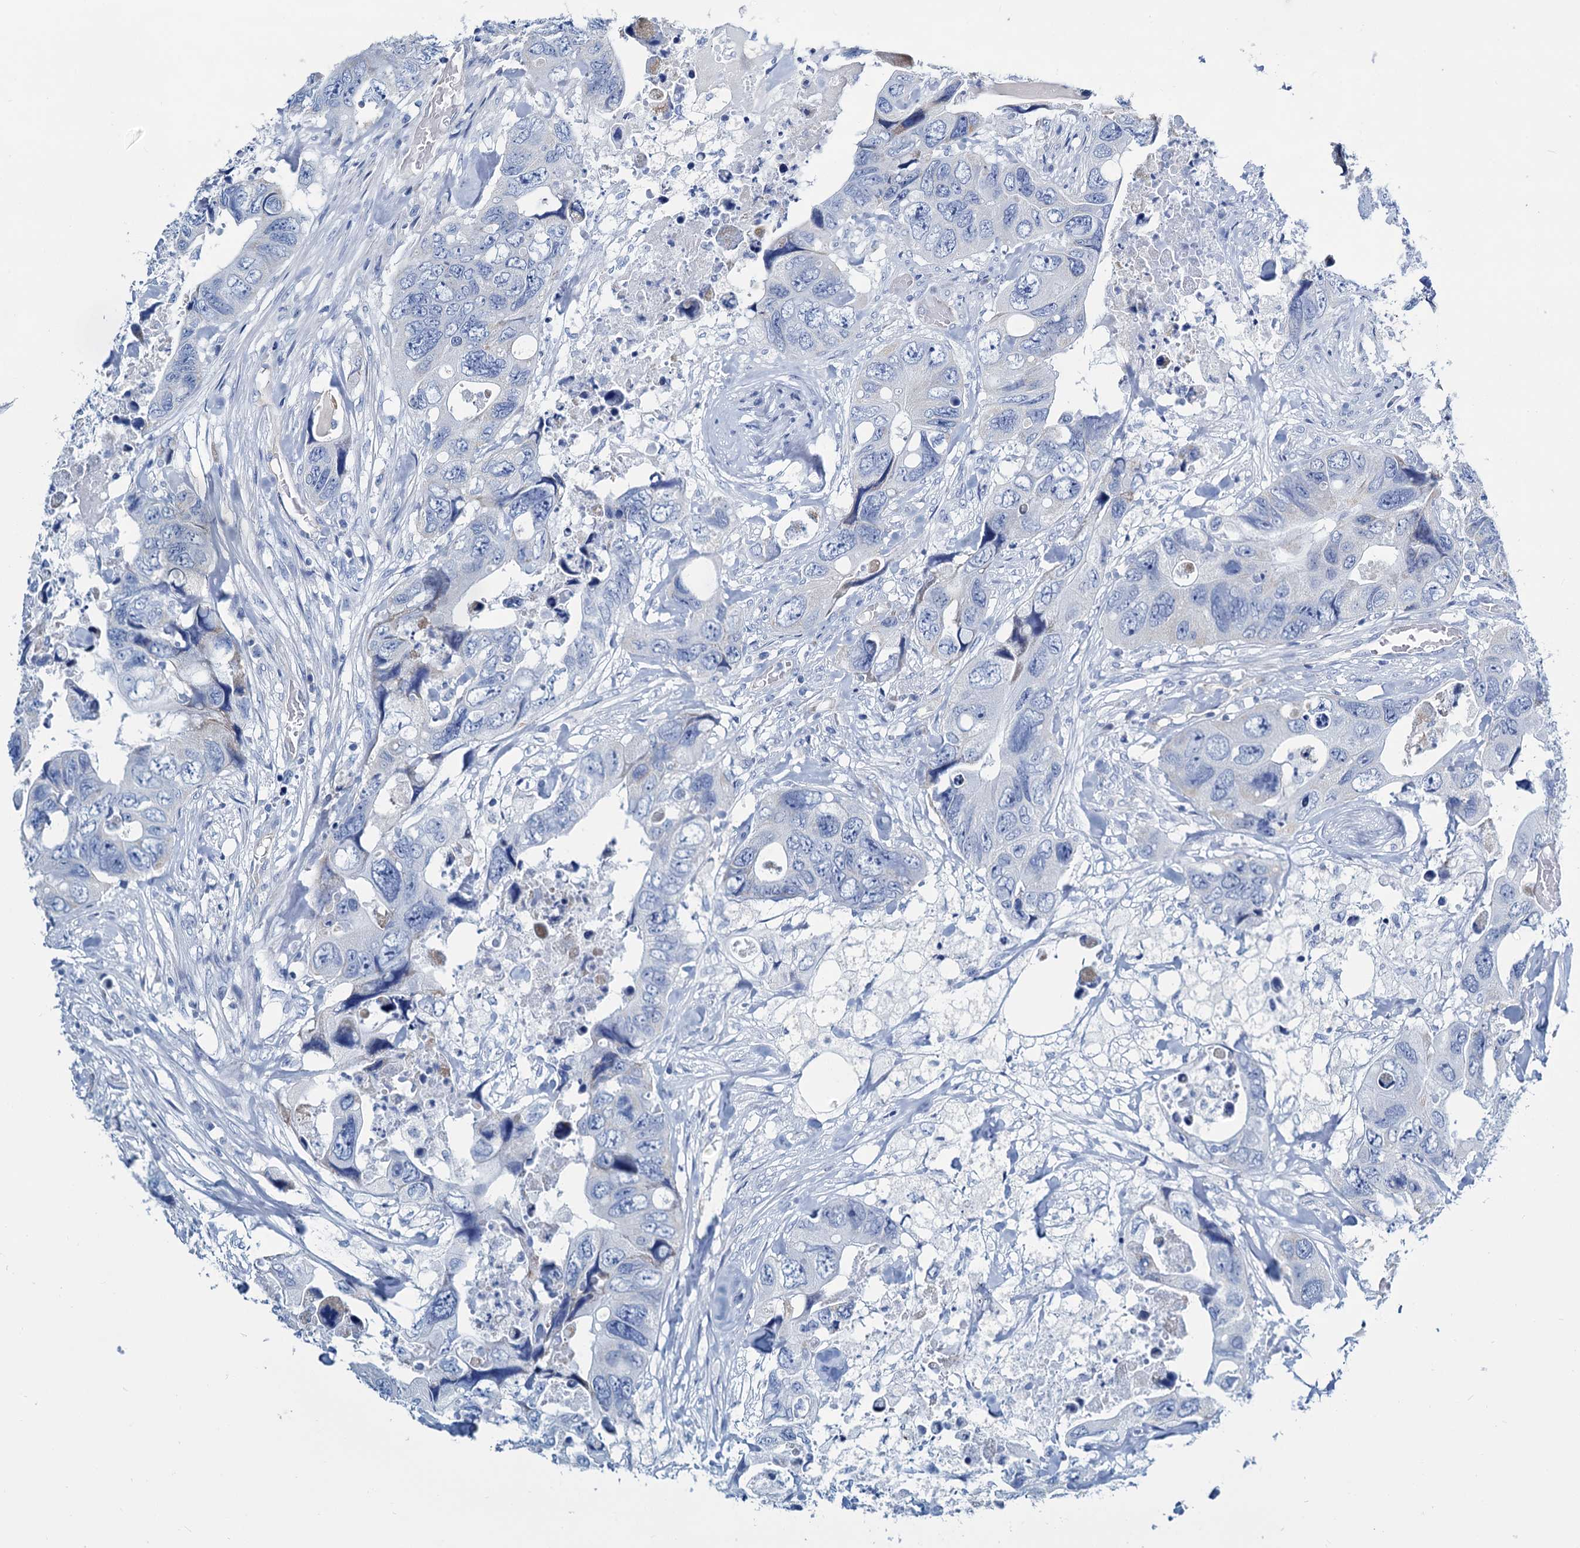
{"staining": {"intensity": "negative", "quantity": "none", "location": "none"}, "tissue": "colorectal cancer", "cell_type": "Tumor cells", "image_type": "cancer", "snomed": [{"axis": "morphology", "description": "Adenocarcinoma, NOS"}, {"axis": "topography", "description": "Rectum"}], "caption": "The histopathology image exhibits no staining of tumor cells in colorectal adenocarcinoma.", "gene": "SLC1A3", "patient": {"sex": "male", "age": 57}}